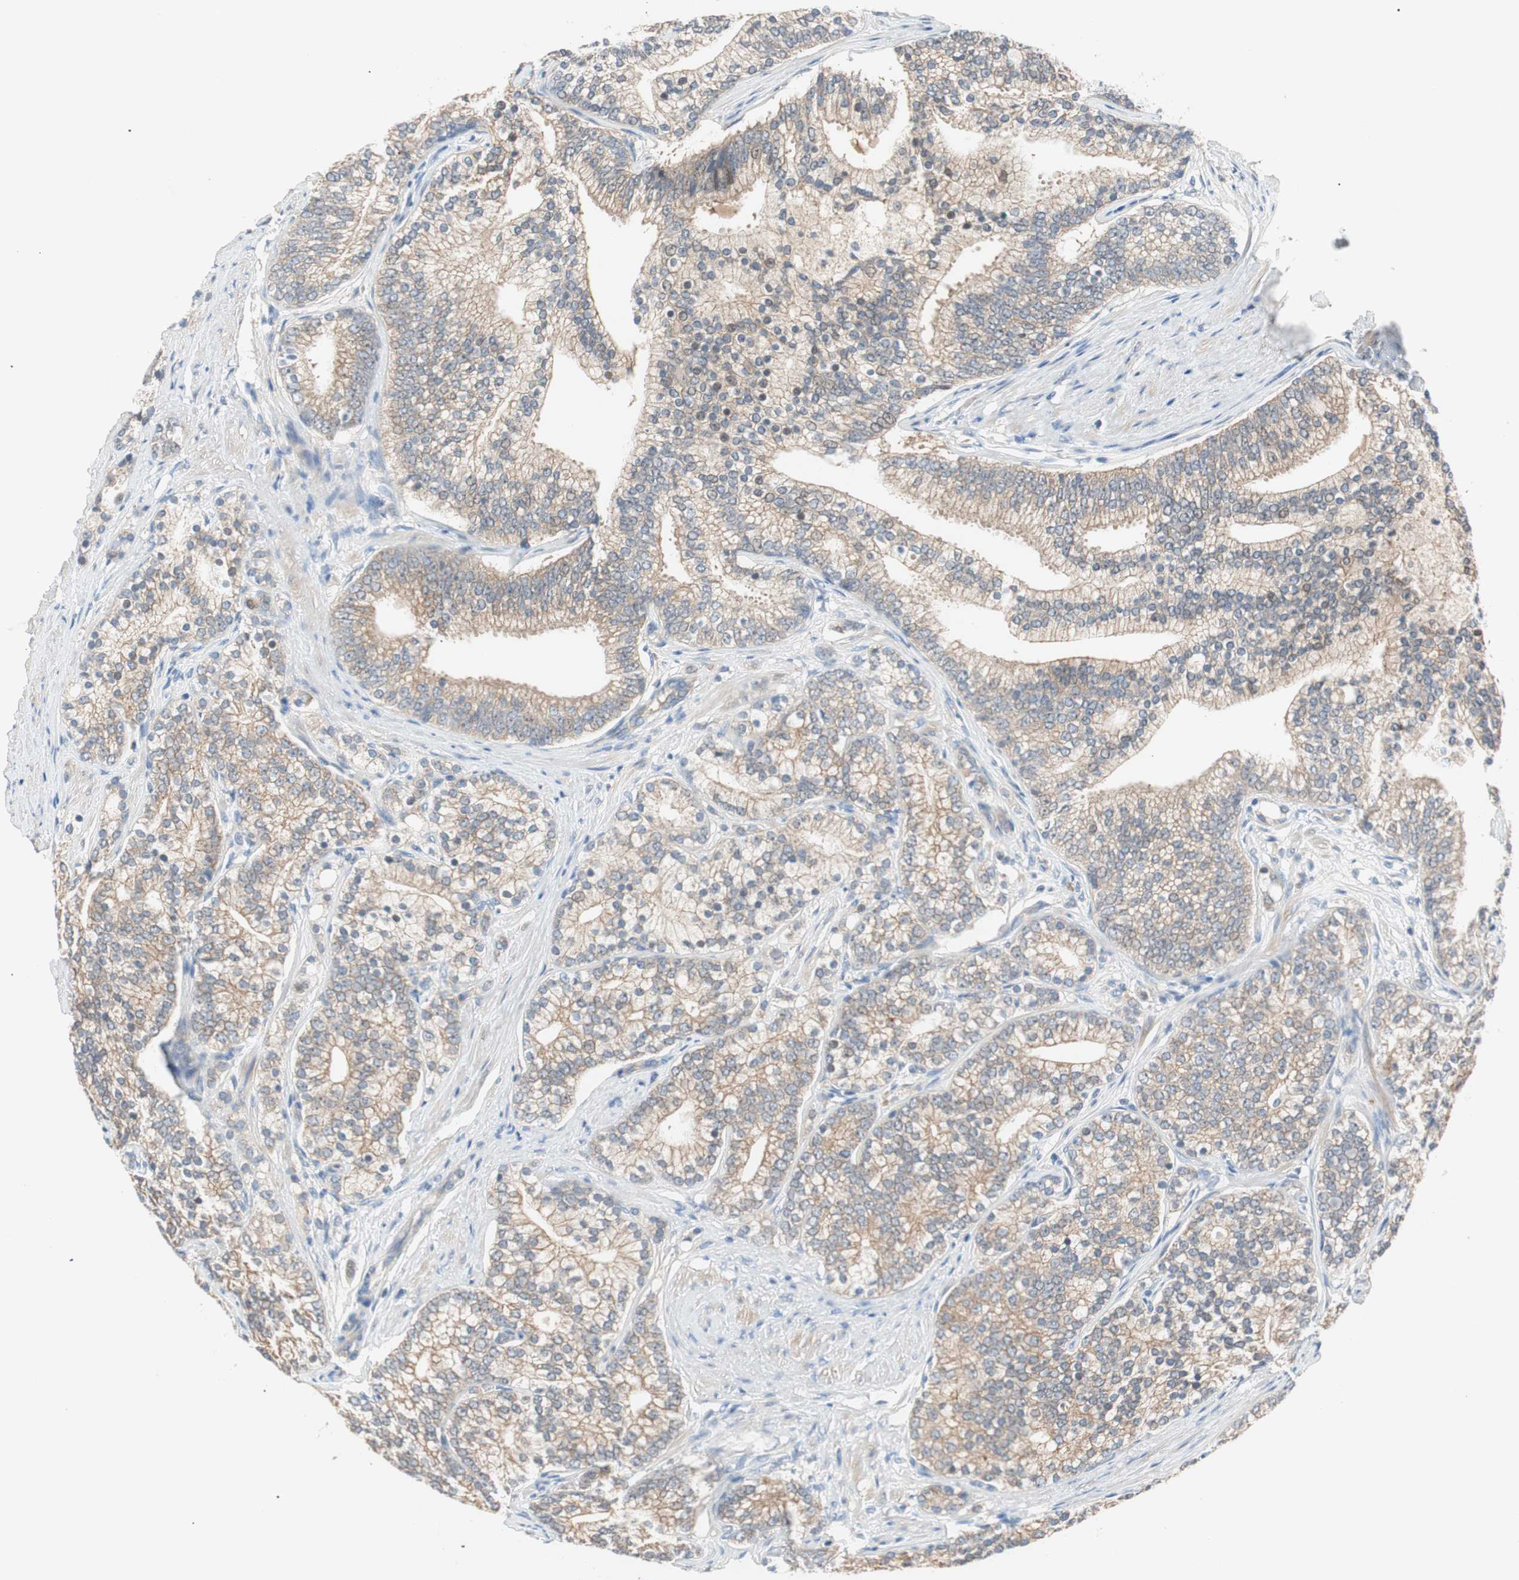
{"staining": {"intensity": "weak", "quantity": ">75%", "location": "cytoplasmic/membranous"}, "tissue": "prostate cancer", "cell_type": "Tumor cells", "image_type": "cancer", "snomed": [{"axis": "morphology", "description": "Adenocarcinoma, Low grade"}, {"axis": "topography", "description": "Prostate"}], "caption": "About >75% of tumor cells in human prostate cancer (low-grade adenocarcinoma) demonstrate weak cytoplasmic/membranous protein expression as visualized by brown immunohistochemical staining.", "gene": "PCK1", "patient": {"sex": "male", "age": 71}}